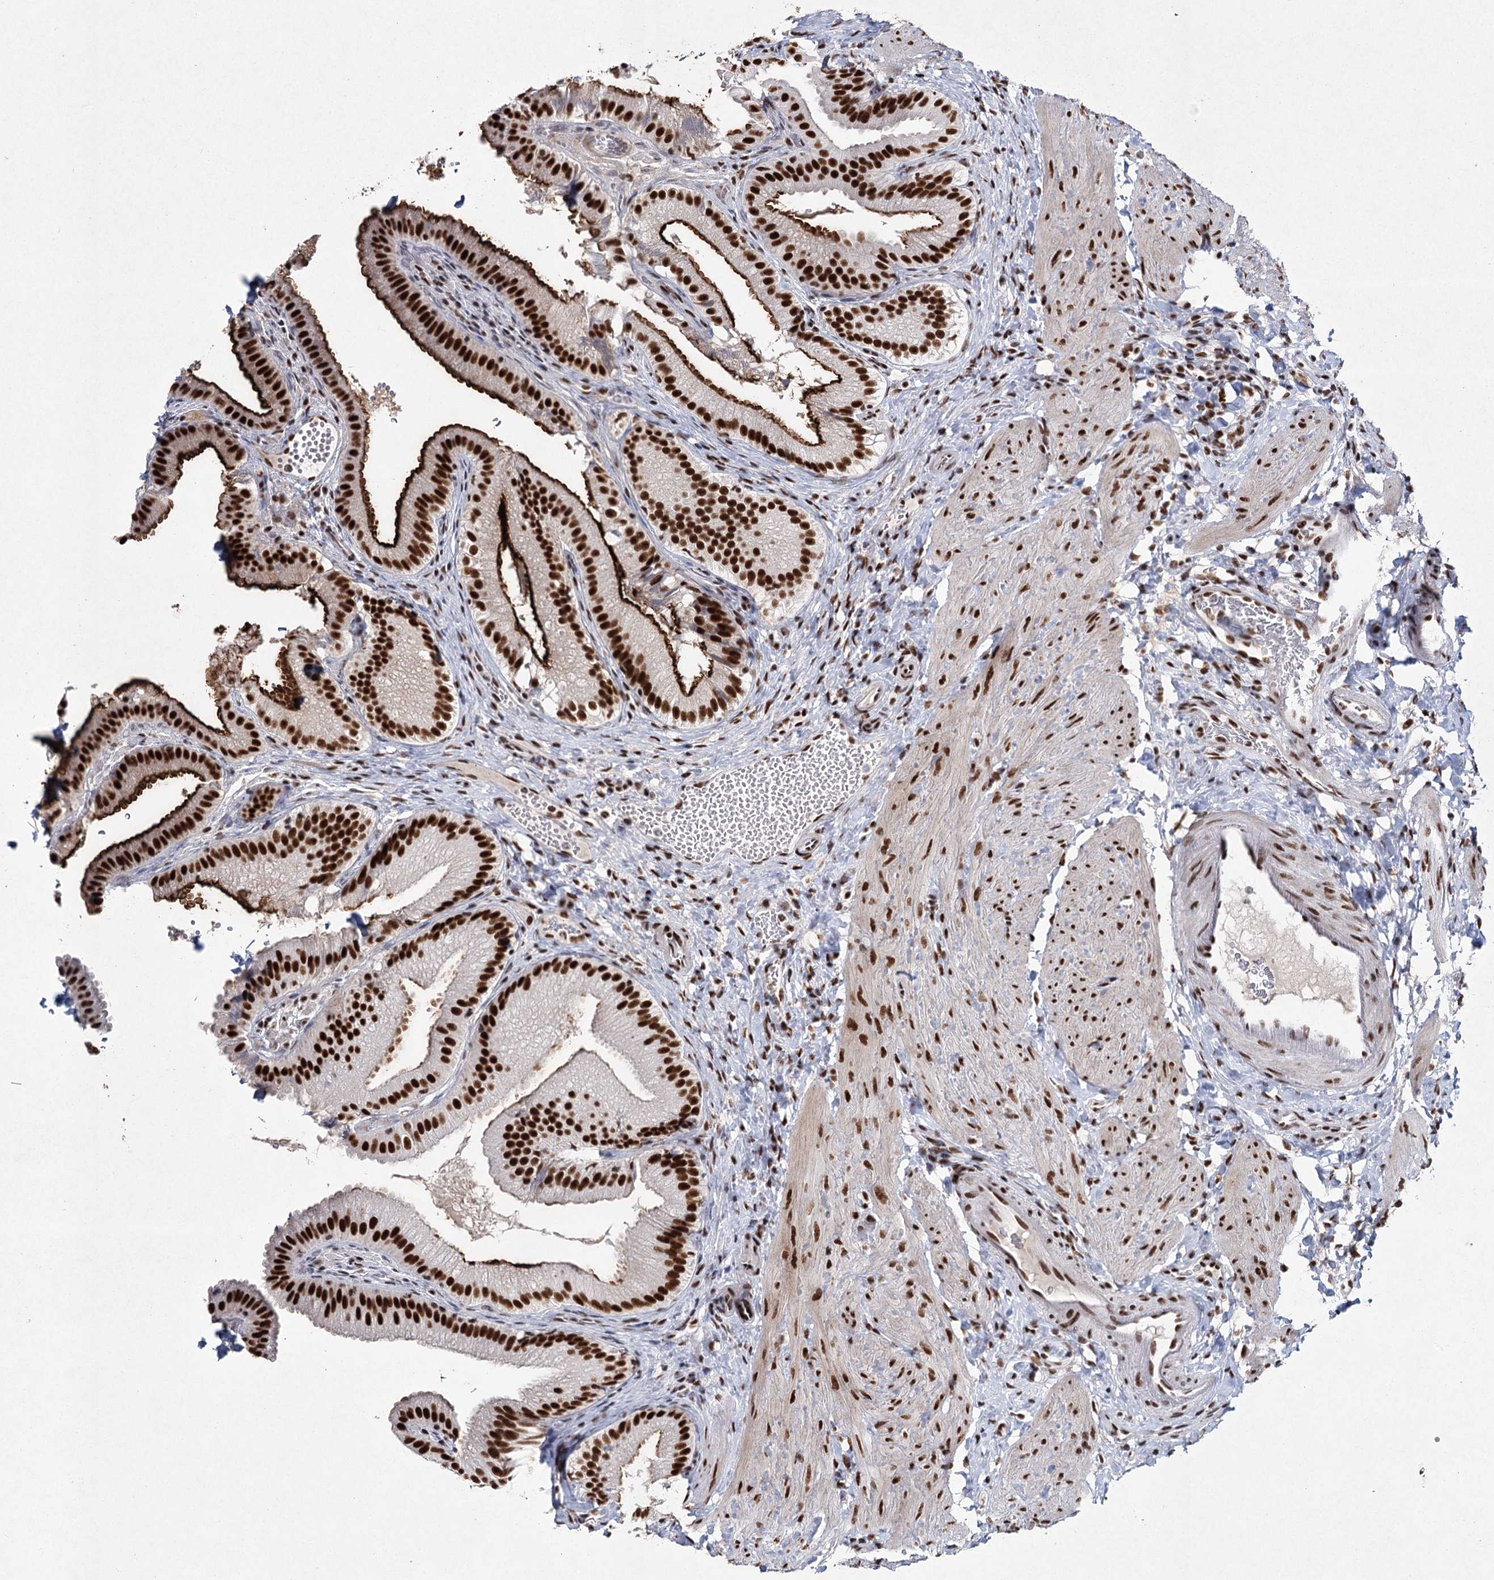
{"staining": {"intensity": "strong", "quantity": ">75%", "location": "cytoplasmic/membranous,nuclear"}, "tissue": "gallbladder", "cell_type": "Glandular cells", "image_type": "normal", "snomed": [{"axis": "morphology", "description": "Normal tissue, NOS"}, {"axis": "topography", "description": "Gallbladder"}], "caption": "Glandular cells show strong cytoplasmic/membranous,nuclear positivity in approximately >75% of cells in unremarkable gallbladder.", "gene": "SCAF8", "patient": {"sex": "female", "age": 30}}